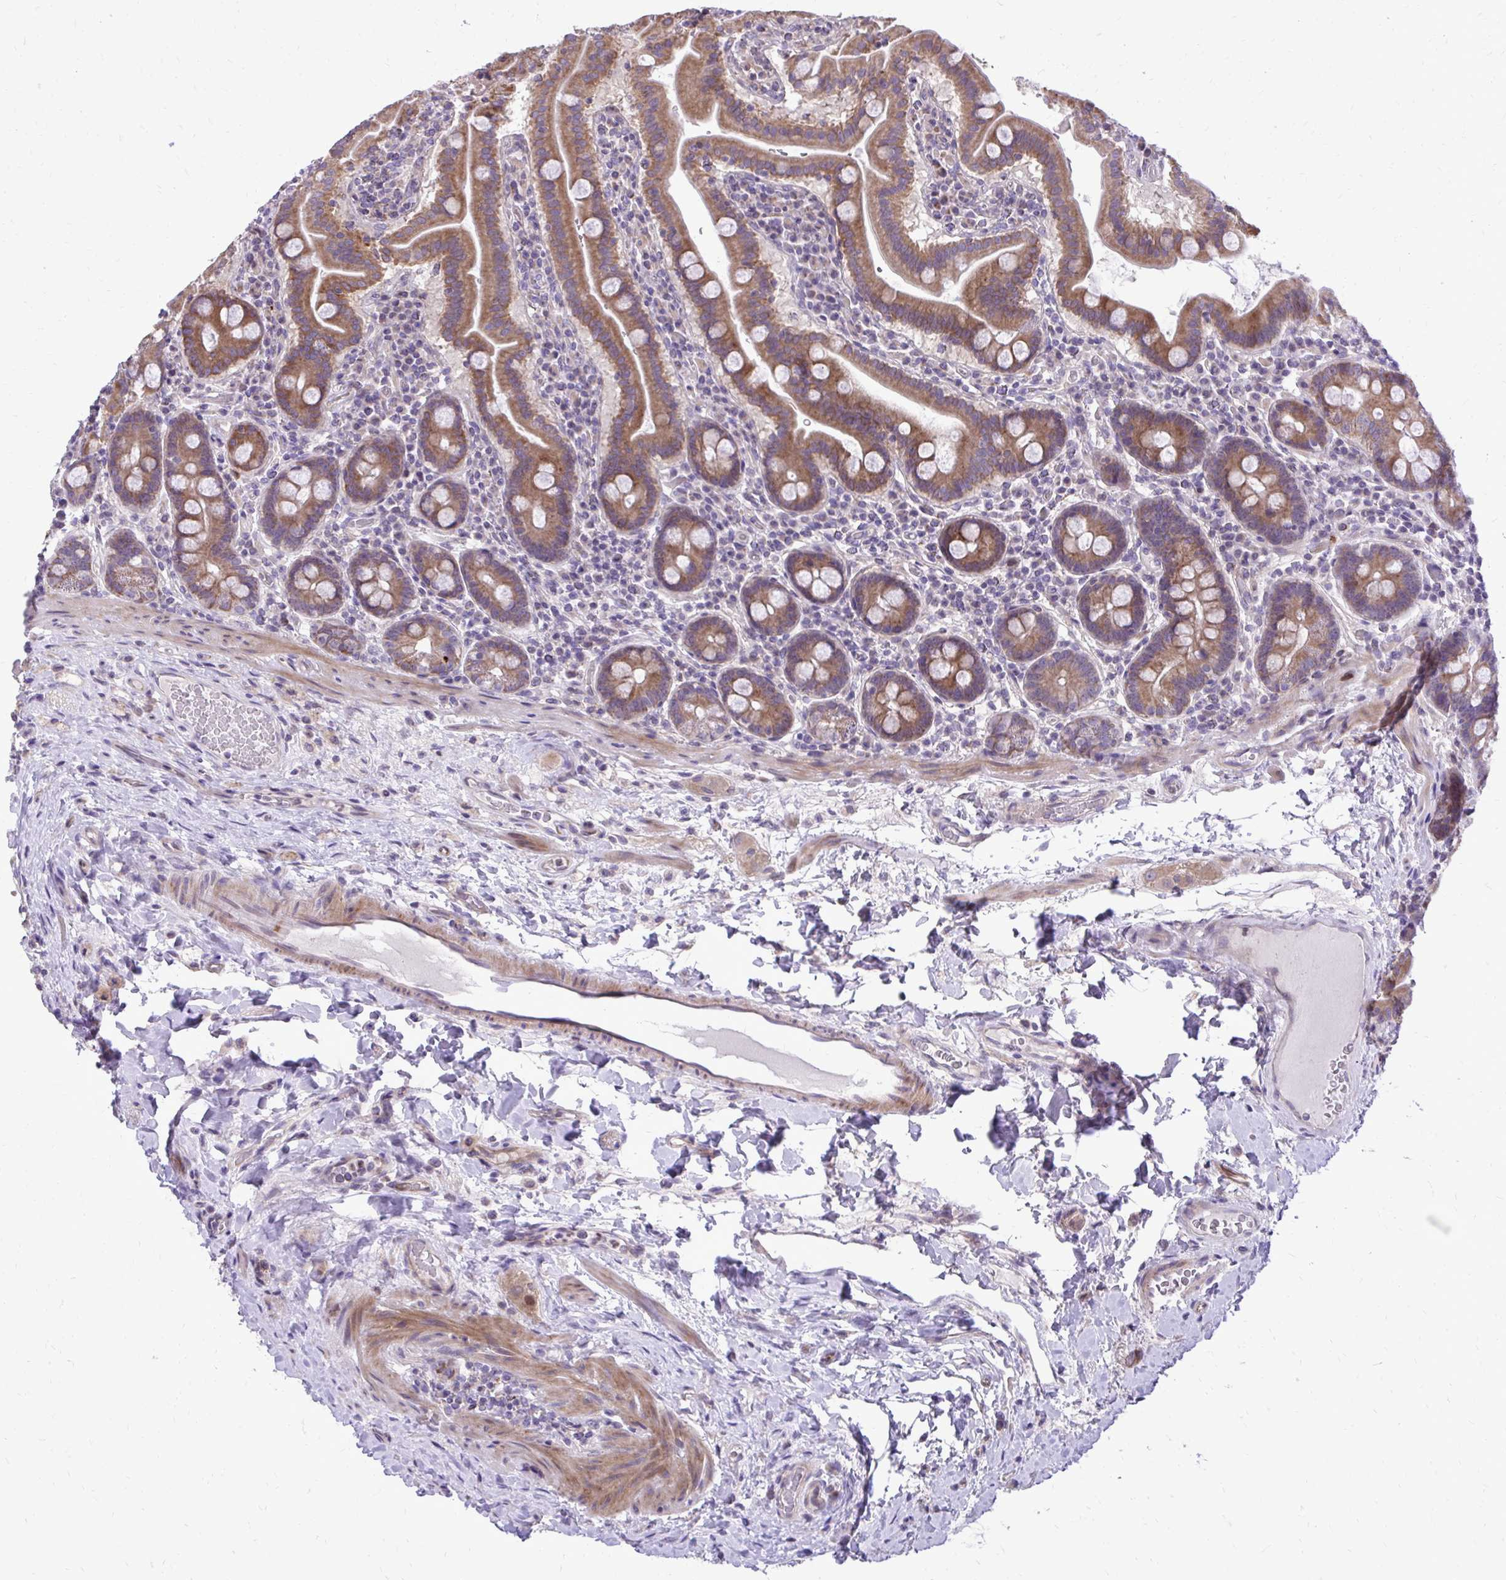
{"staining": {"intensity": "moderate", "quantity": ">75%", "location": "cytoplasmic/membranous"}, "tissue": "small intestine", "cell_type": "Glandular cells", "image_type": "normal", "snomed": [{"axis": "morphology", "description": "Normal tissue, NOS"}, {"axis": "topography", "description": "Small intestine"}], "caption": "An immunohistochemistry image of benign tissue is shown. Protein staining in brown labels moderate cytoplasmic/membranous positivity in small intestine within glandular cells. (IHC, brightfield microscopy, high magnification).", "gene": "ABCC3", "patient": {"sex": "male", "age": 26}}